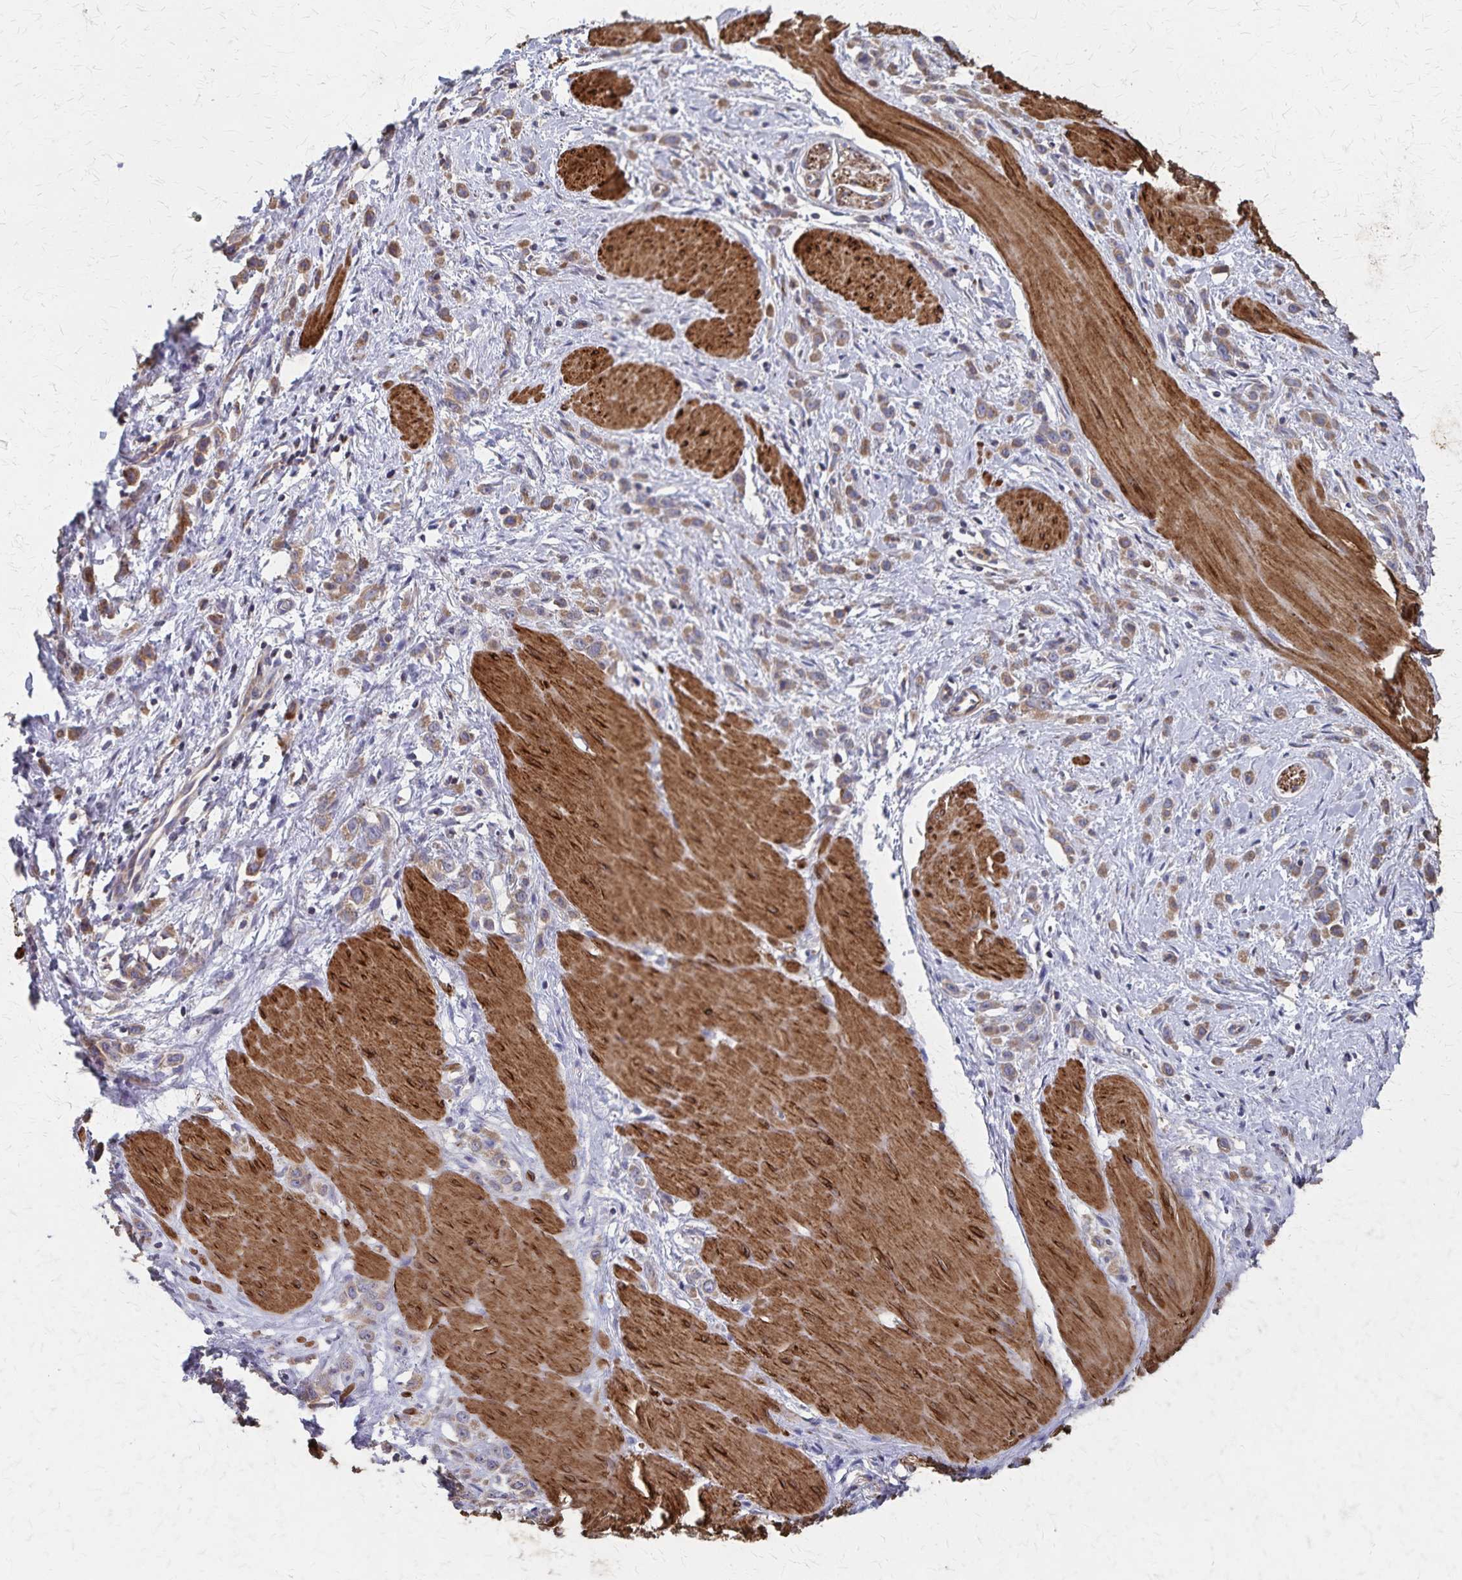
{"staining": {"intensity": "moderate", "quantity": ">75%", "location": "cytoplasmic/membranous"}, "tissue": "stomach cancer", "cell_type": "Tumor cells", "image_type": "cancer", "snomed": [{"axis": "morphology", "description": "Adenocarcinoma, NOS"}, {"axis": "topography", "description": "Stomach"}], "caption": "A histopathology image of adenocarcinoma (stomach) stained for a protein shows moderate cytoplasmic/membranous brown staining in tumor cells. (DAB (3,3'-diaminobenzidine) IHC with brightfield microscopy, high magnification).", "gene": "PGAP2", "patient": {"sex": "male", "age": 47}}